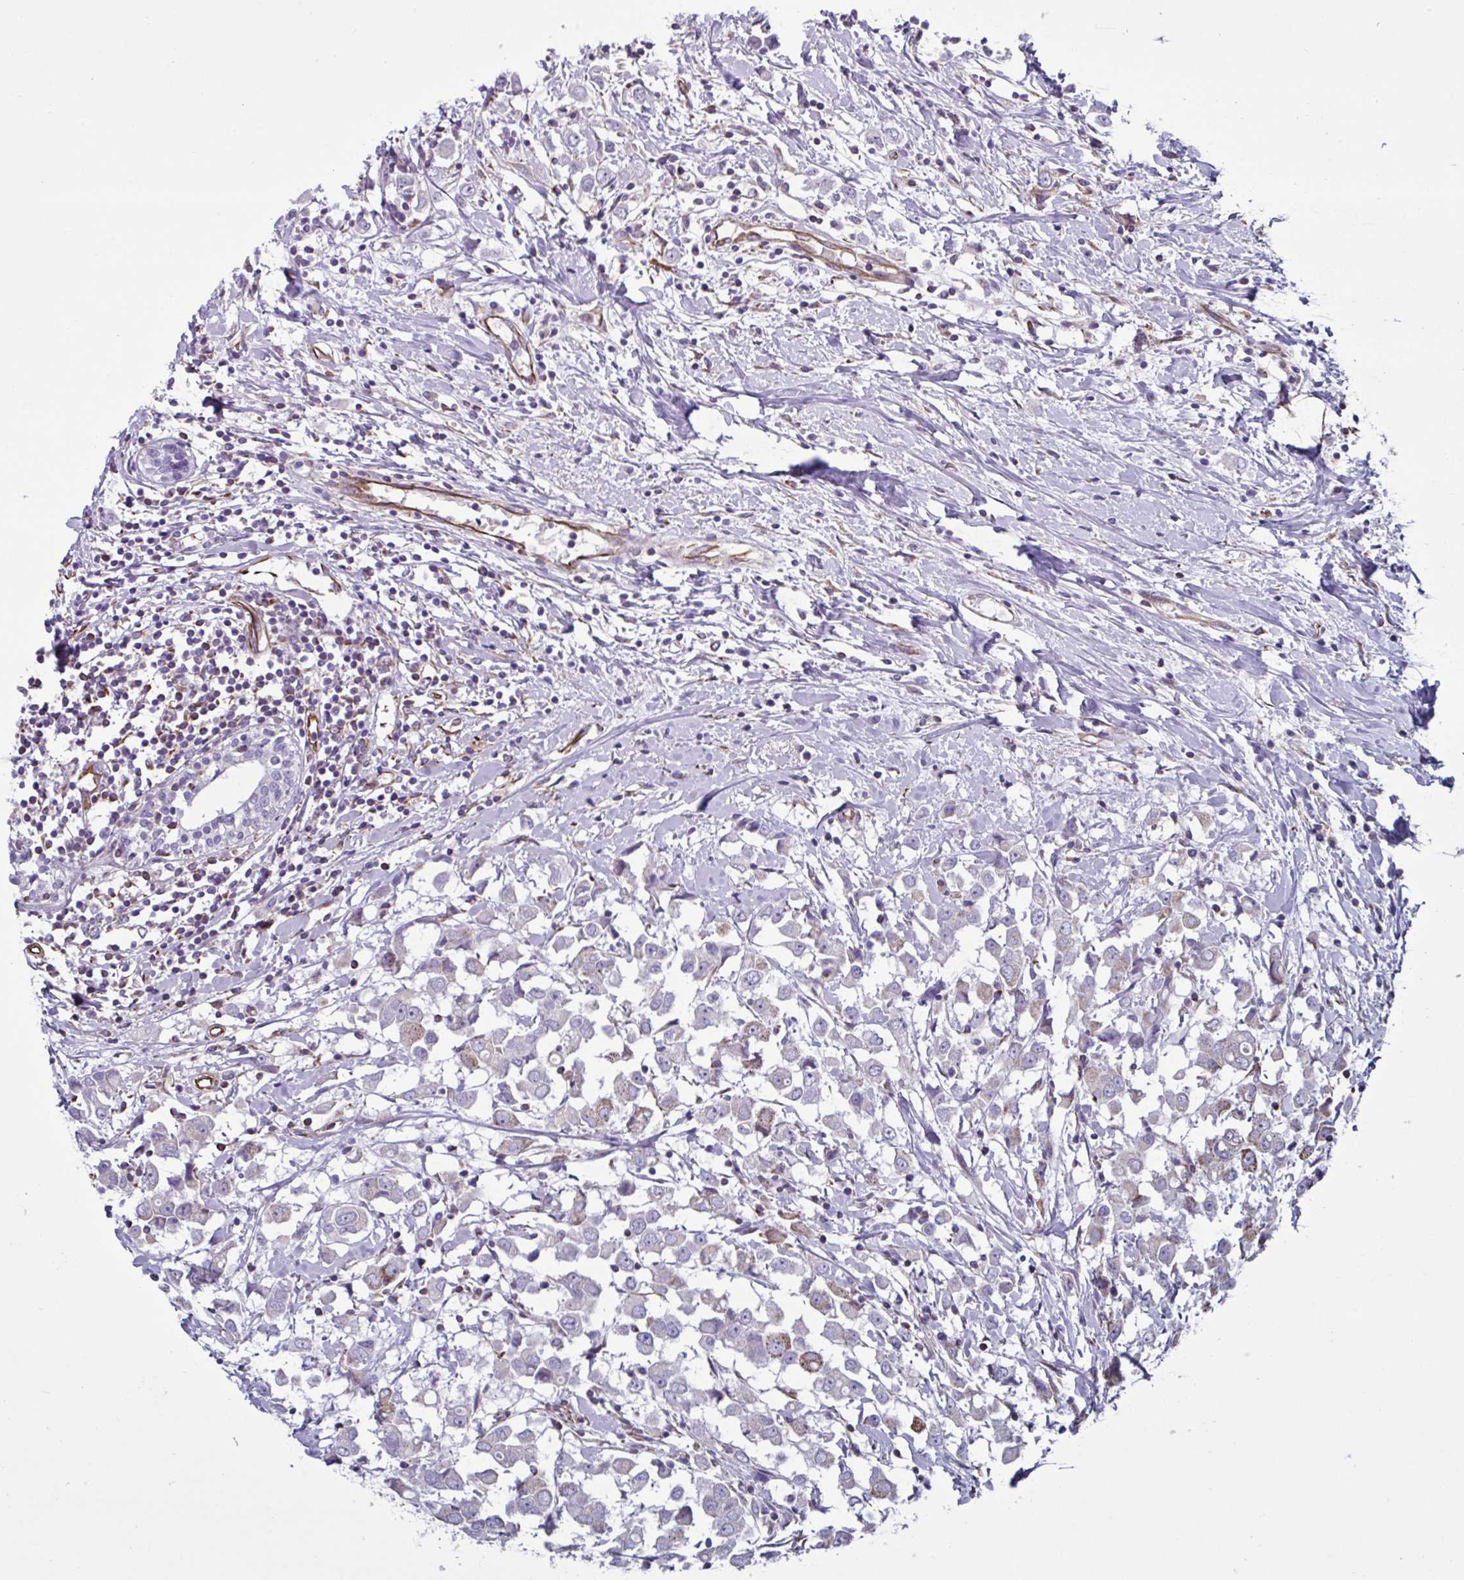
{"staining": {"intensity": "moderate", "quantity": "<25%", "location": "cytoplasmic/membranous"}, "tissue": "breast cancer", "cell_type": "Tumor cells", "image_type": "cancer", "snomed": [{"axis": "morphology", "description": "Duct carcinoma"}, {"axis": "topography", "description": "Breast"}], "caption": "Breast invasive ductal carcinoma tissue demonstrates moderate cytoplasmic/membranous expression in approximately <25% of tumor cells", "gene": "TMEM86B", "patient": {"sex": "female", "age": 61}}